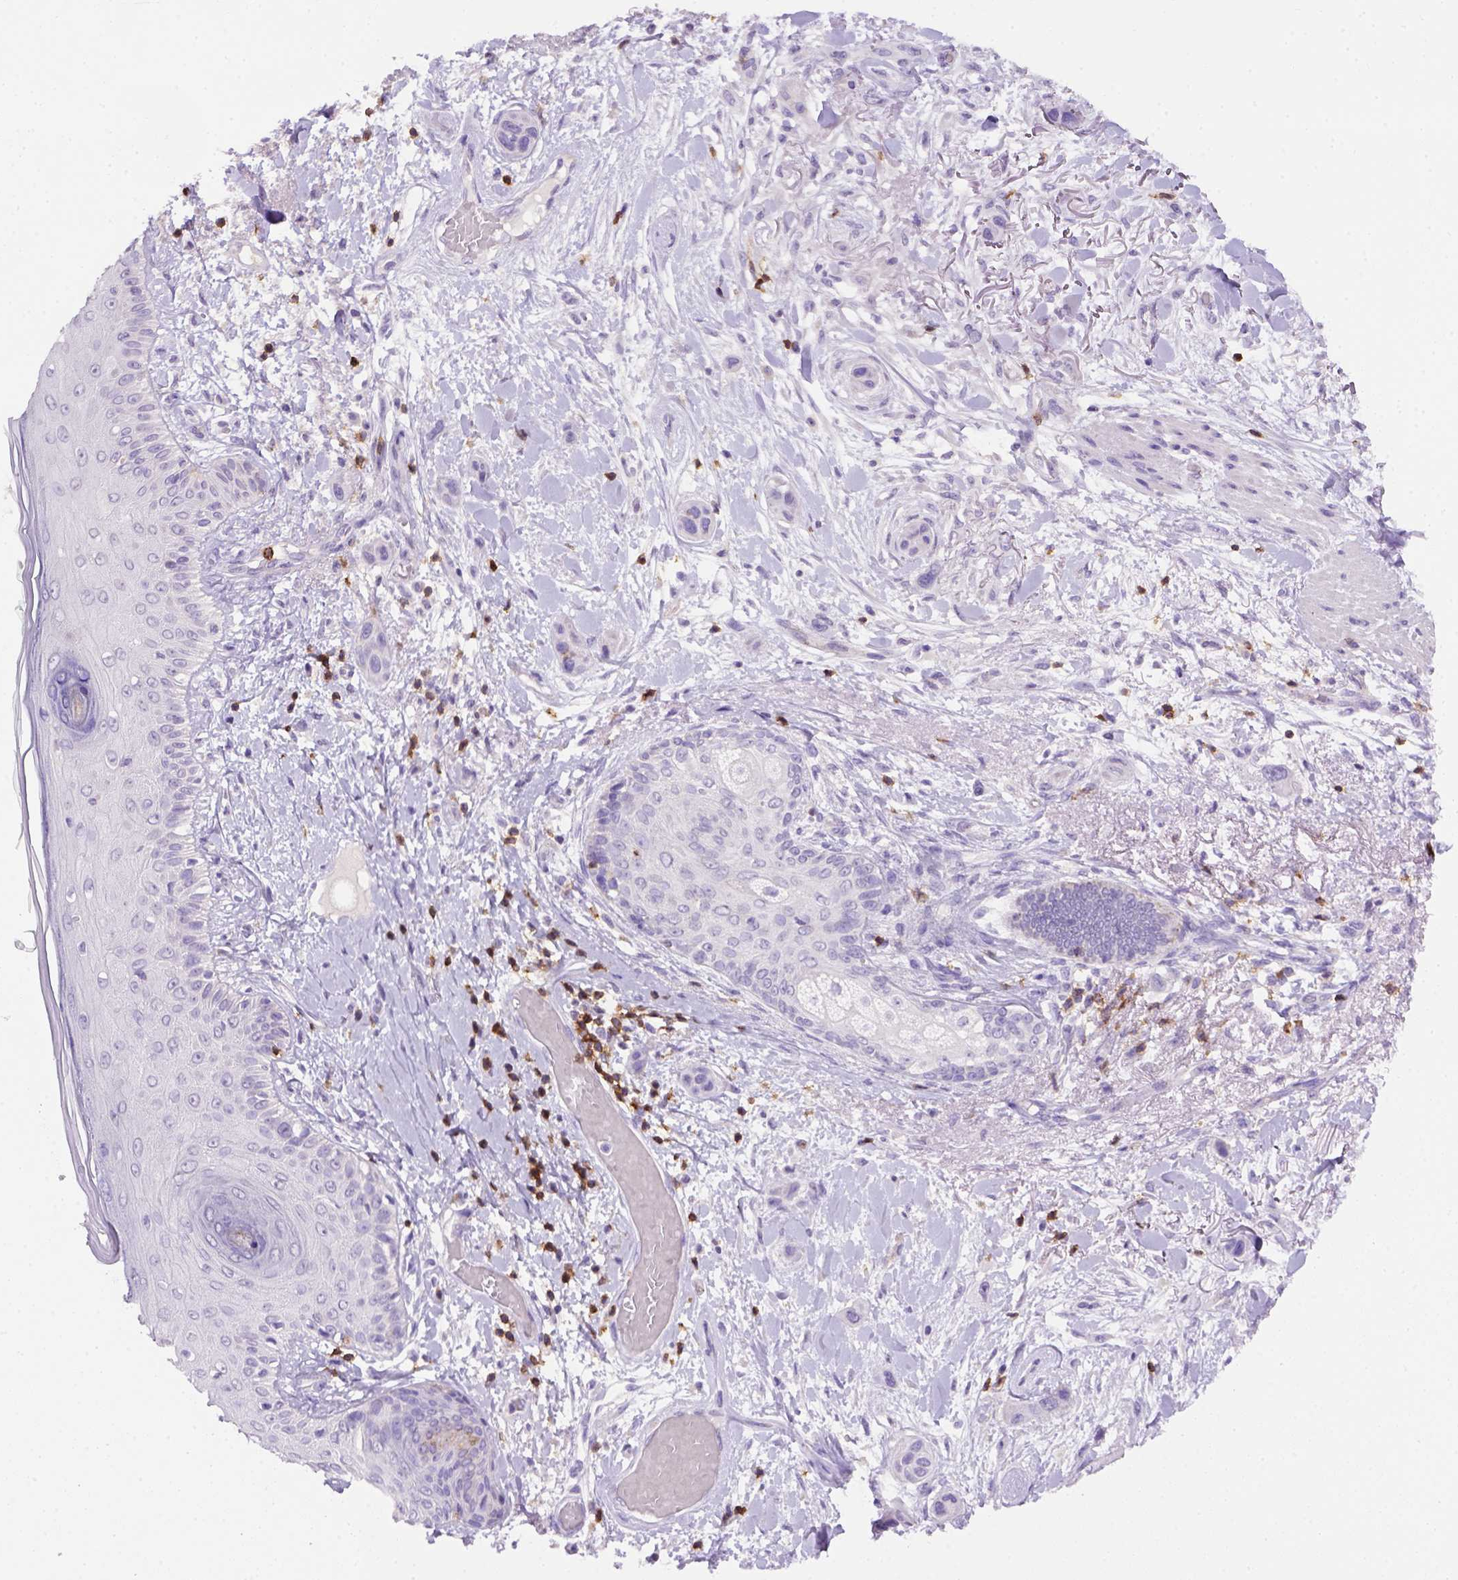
{"staining": {"intensity": "negative", "quantity": "none", "location": "none"}, "tissue": "skin cancer", "cell_type": "Tumor cells", "image_type": "cancer", "snomed": [{"axis": "morphology", "description": "Squamous cell carcinoma, NOS"}, {"axis": "topography", "description": "Skin"}], "caption": "Tumor cells are negative for protein expression in human skin cancer.", "gene": "CD3E", "patient": {"sex": "male", "age": 79}}